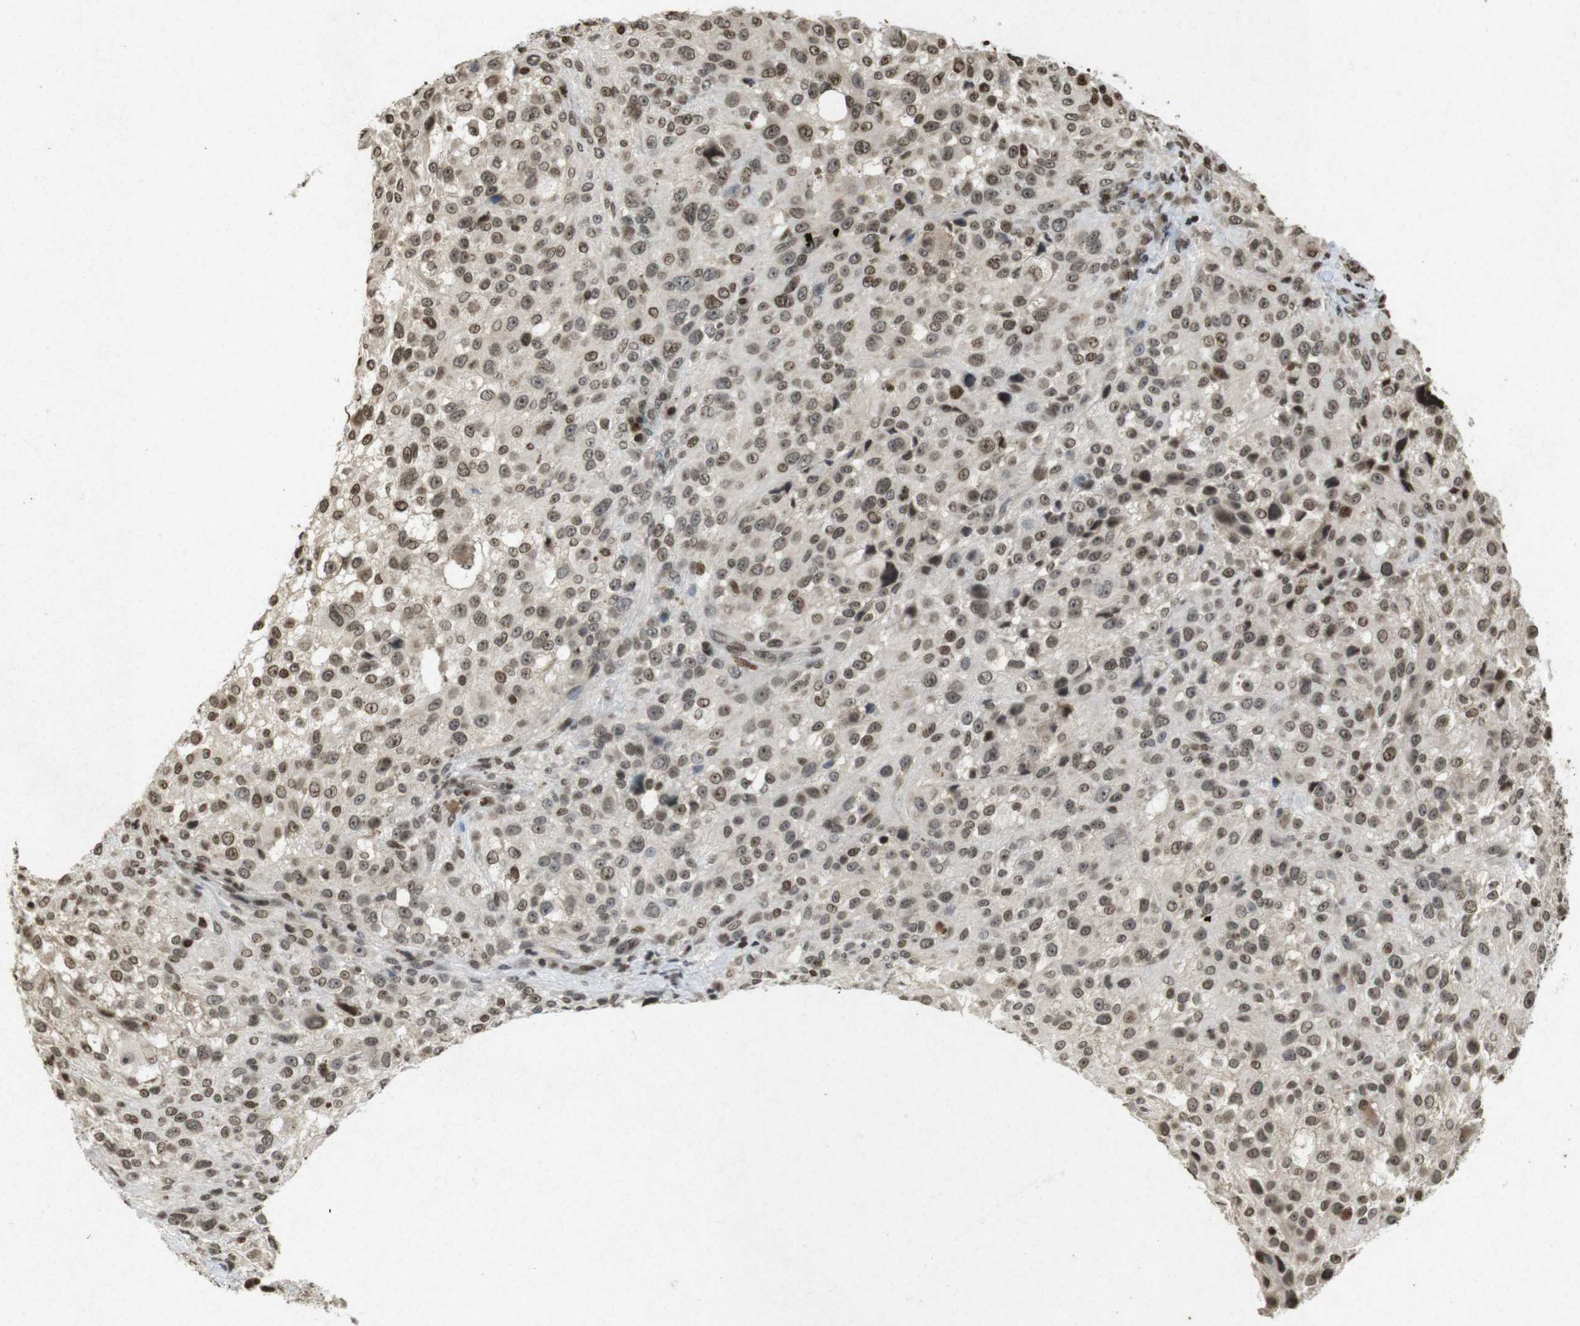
{"staining": {"intensity": "moderate", "quantity": "25%-75%", "location": "cytoplasmic/membranous,nuclear"}, "tissue": "melanoma", "cell_type": "Tumor cells", "image_type": "cancer", "snomed": [{"axis": "morphology", "description": "Necrosis, NOS"}, {"axis": "morphology", "description": "Malignant melanoma, NOS"}, {"axis": "topography", "description": "Skin"}], "caption": "Melanoma stained with immunohistochemistry displays moderate cytoplasmic/membranous and nuclear staining in approximately 25%-75% of tumor cells.", "gene": "FOXA3", "patient": {"sex": "female", "age": 87}}